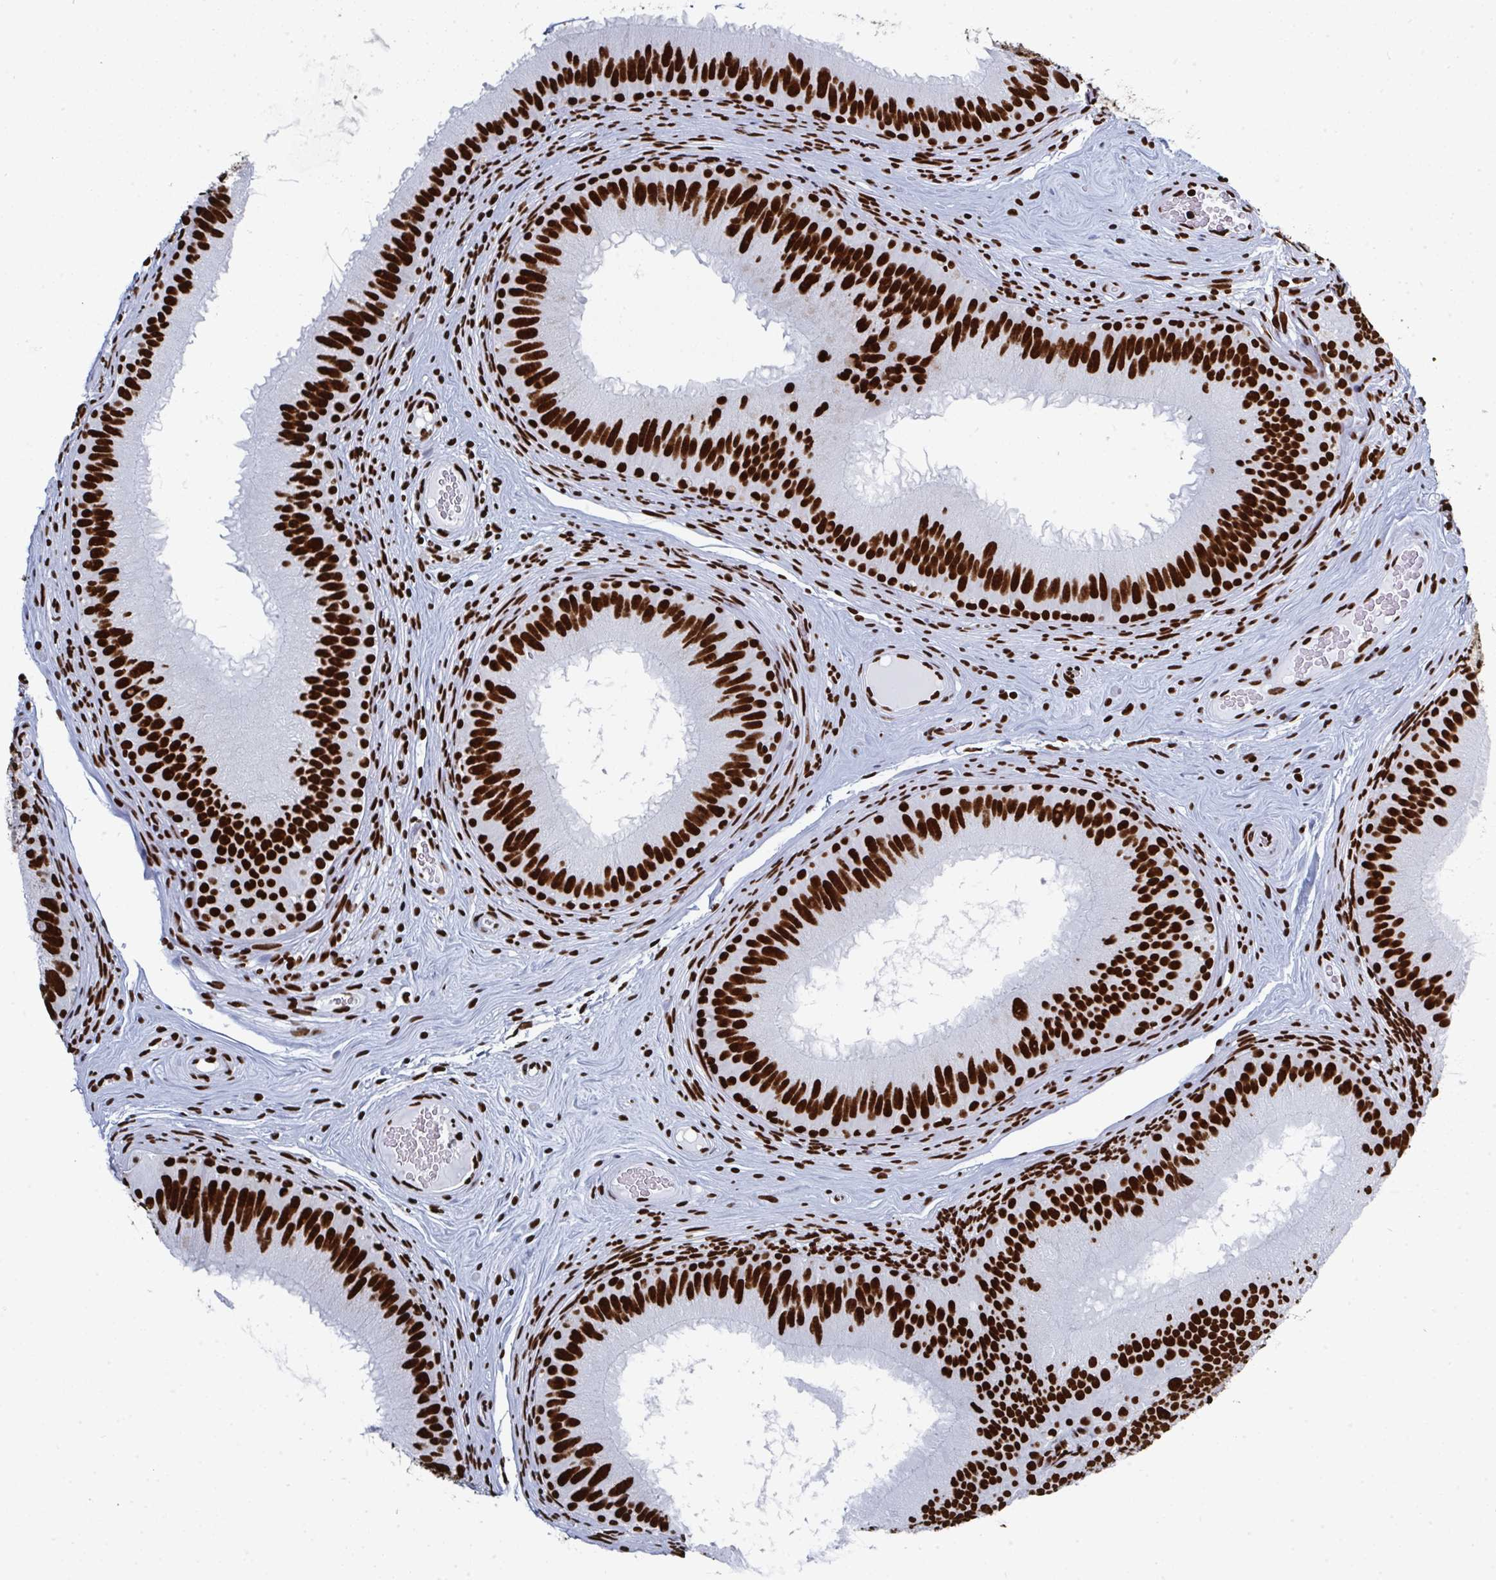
{"staining": {"intensity": "strong", "quantity": ">75%", "location": "nuclear"}, "tissue": "epididymis", "cell_type": "Glandular cells", "image_type": "normal", "snomed": [{"axis": "morphology", "description": "Normal tissue, NOS"}, {"axis": "topography", "description": "Epididymis"}], "caption": "High-magnification brightfield microscopy of benign epididymis stained with DAB (3,3'-diaminobenzidine) (brown) and counterstained with hematoxylin (blue). glandular cells exhibit strong nuclear staining is present in approximately>75% of cells. The protein is shown in brown color, while the nuclei are stained blue.", "gene": "GAR1", "patient": {"sex": "male", "age": 44}}